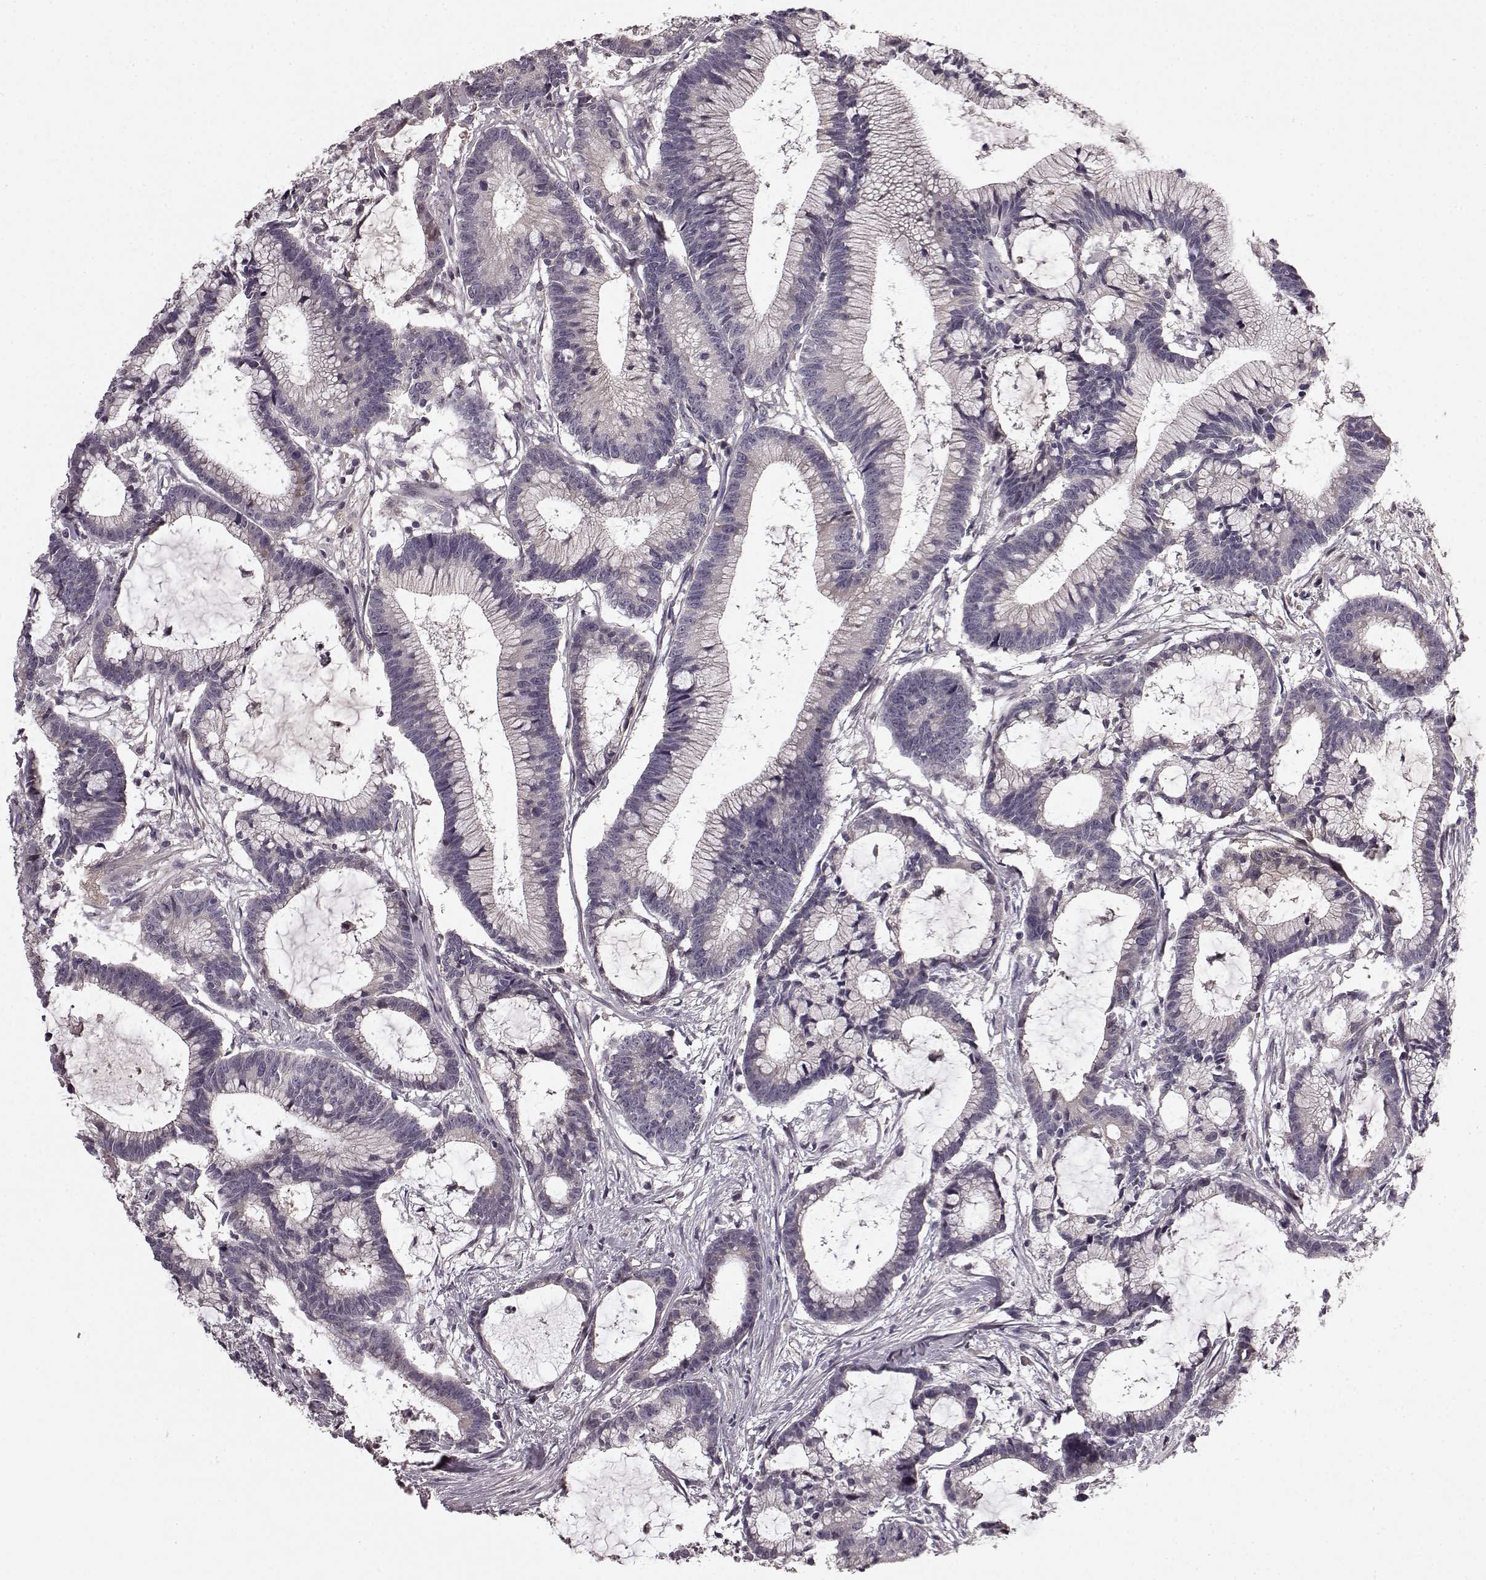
{"staining": {"intensity": "negative", "quantity": "none", "location": "none"}, "tissue": "colorectal cancer", "cell_type": "Tumor cells", "image_type": "cancer", "snomed": [{"axis": "morphology", "description": "Adenocarcinoma, NOS"}, {"axis": "topography", "description": "Colon"}], "caption": "There is no significant expression in tumor cells of adenocarcinoma (colorectal).", "gene": "SLC22A18", "patient": {"sex": "female", "age": 78}}